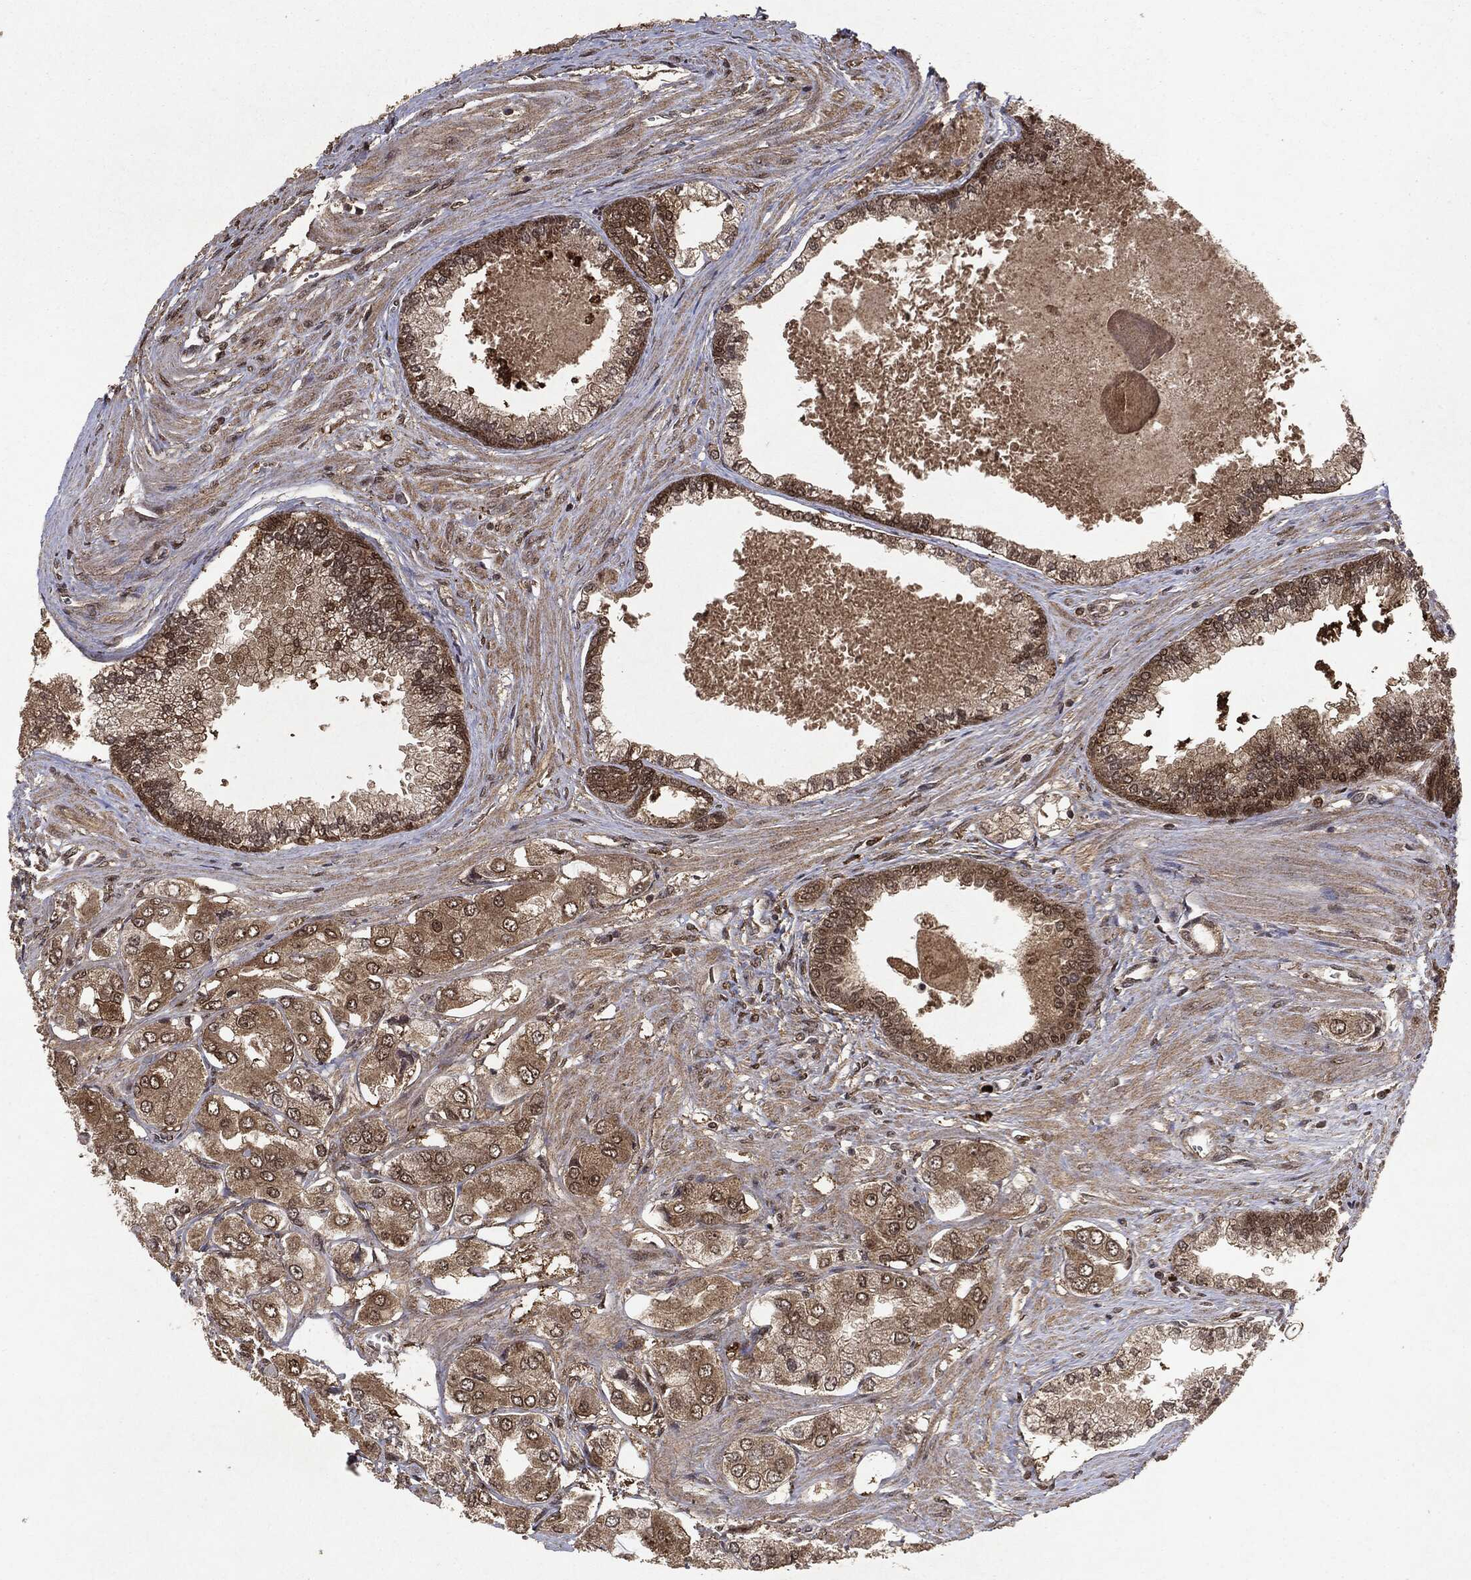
{"staining": {"intensity": "weak", "quantity": ">75%", "location": "cytoplasmic/membranous"}, "tissue": "prostate cancer", "cell_type": "Tumor cells", "image_type": "cancer", "snomed": [{"axis": "morphology", "description": "Adenocarcinoma, Low grade"}, {"axis": "topography", "description": "Prostate"}], "caption": "Protein expression analysis of human prostate cancer (low-grade adenocarcinoma) reveals weak cytoplasmic/membranous positivity in about >75% of tumor cells.", "gene": "PEBP1", "patient": {"sex": "male", "age": 69}}